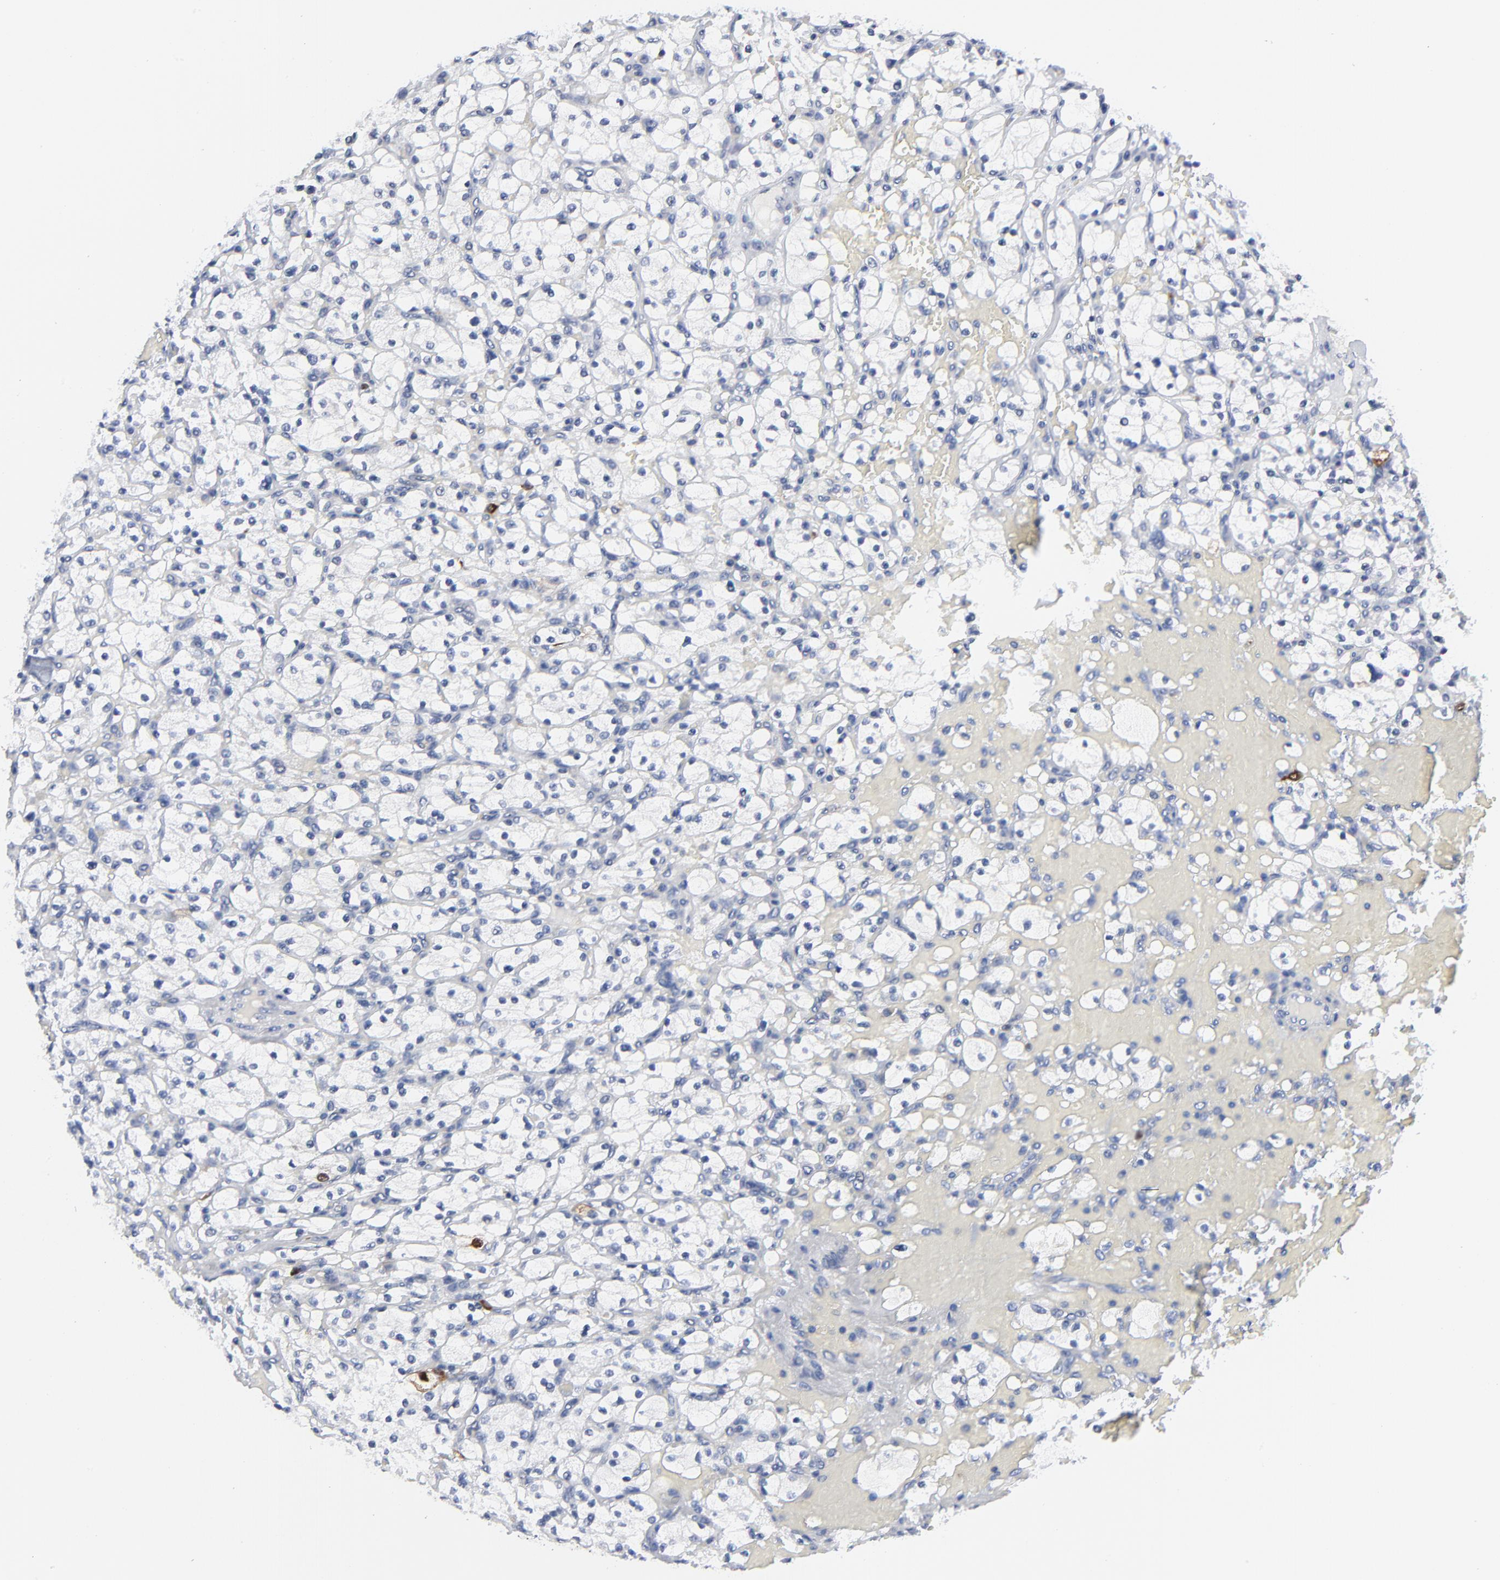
{"staining": {"intensity": "strong", "quantity": "<25%", "location": "cytoplasmic/membranous,nuclear"}, "tissue": "renal cancer", "cell_type": "Tumor cells", "image_type": "cancer", "snomed": [{"axis": "morphology", "description": "Adenocarcinoma, NOS"}, {"axis": "topography", "description": "Kidney"}], "caption": "Immunohistochemistry micrograph of human renal cancer stained for a protein (brown), which shows medium levels of strong cytoplasmic/membranous and nuclear staining in about <25% of tumor cells.", "gene": "CDK1", "patient": {"sex": "female", "age": 83}}